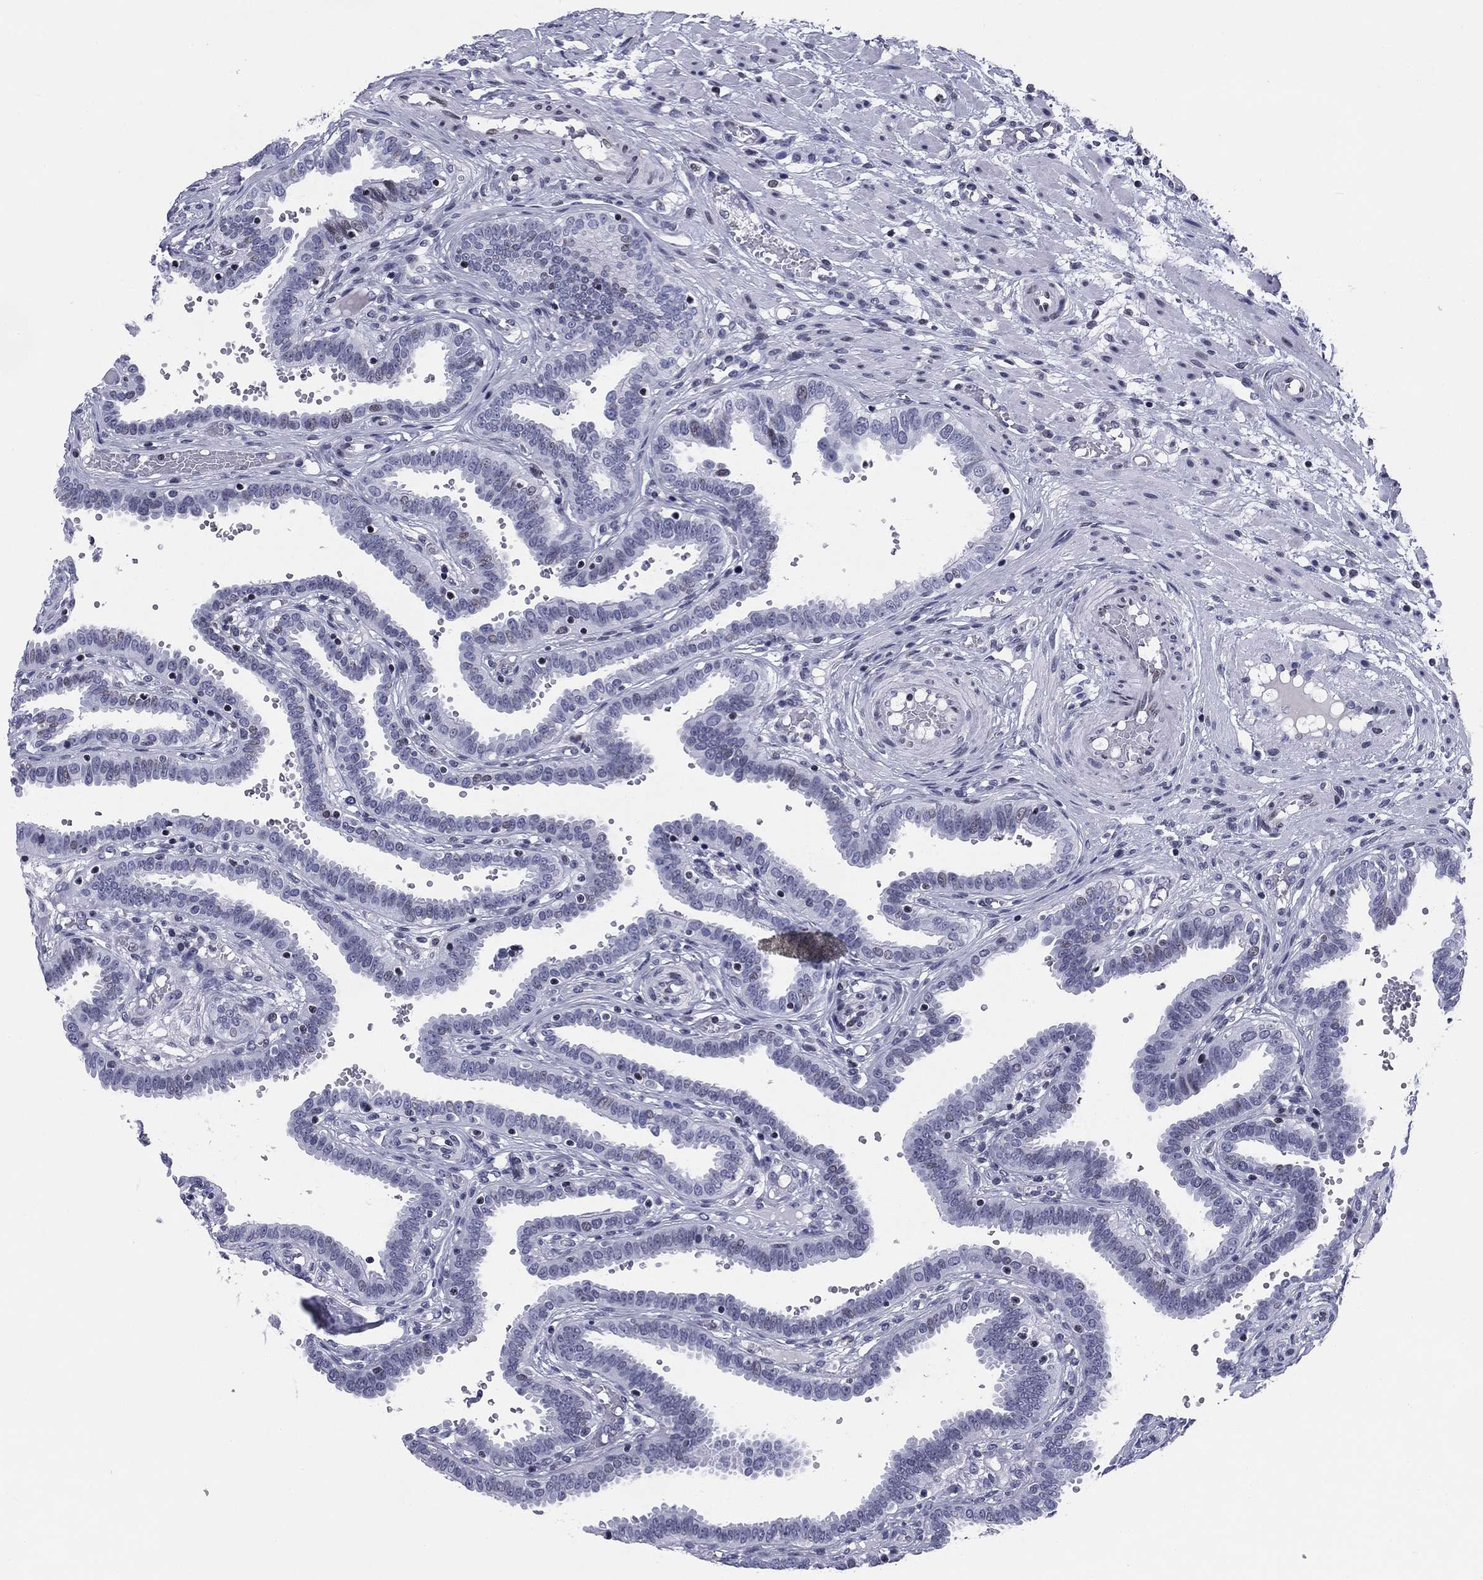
{"staining": {"intensity": "negative", "quantity": "none", "location": "none"}, "tissue": "fallopian tube", "cell_type": "Glandular cells", "image_type": "normal", "snomed": [{"axis": "morphology", "description": "Normal tissue, NOS"}, {"axis": "topography", "description": "Fallopian tube"}], "caption": "DAB (3,3'-diaminobenzidine) immunohistochemical staining of benign fallopian tube exhibits no significant expression in glandular cells.", "gene": "CCDC144A", "patient": {"sex": "female", "age": 37}}